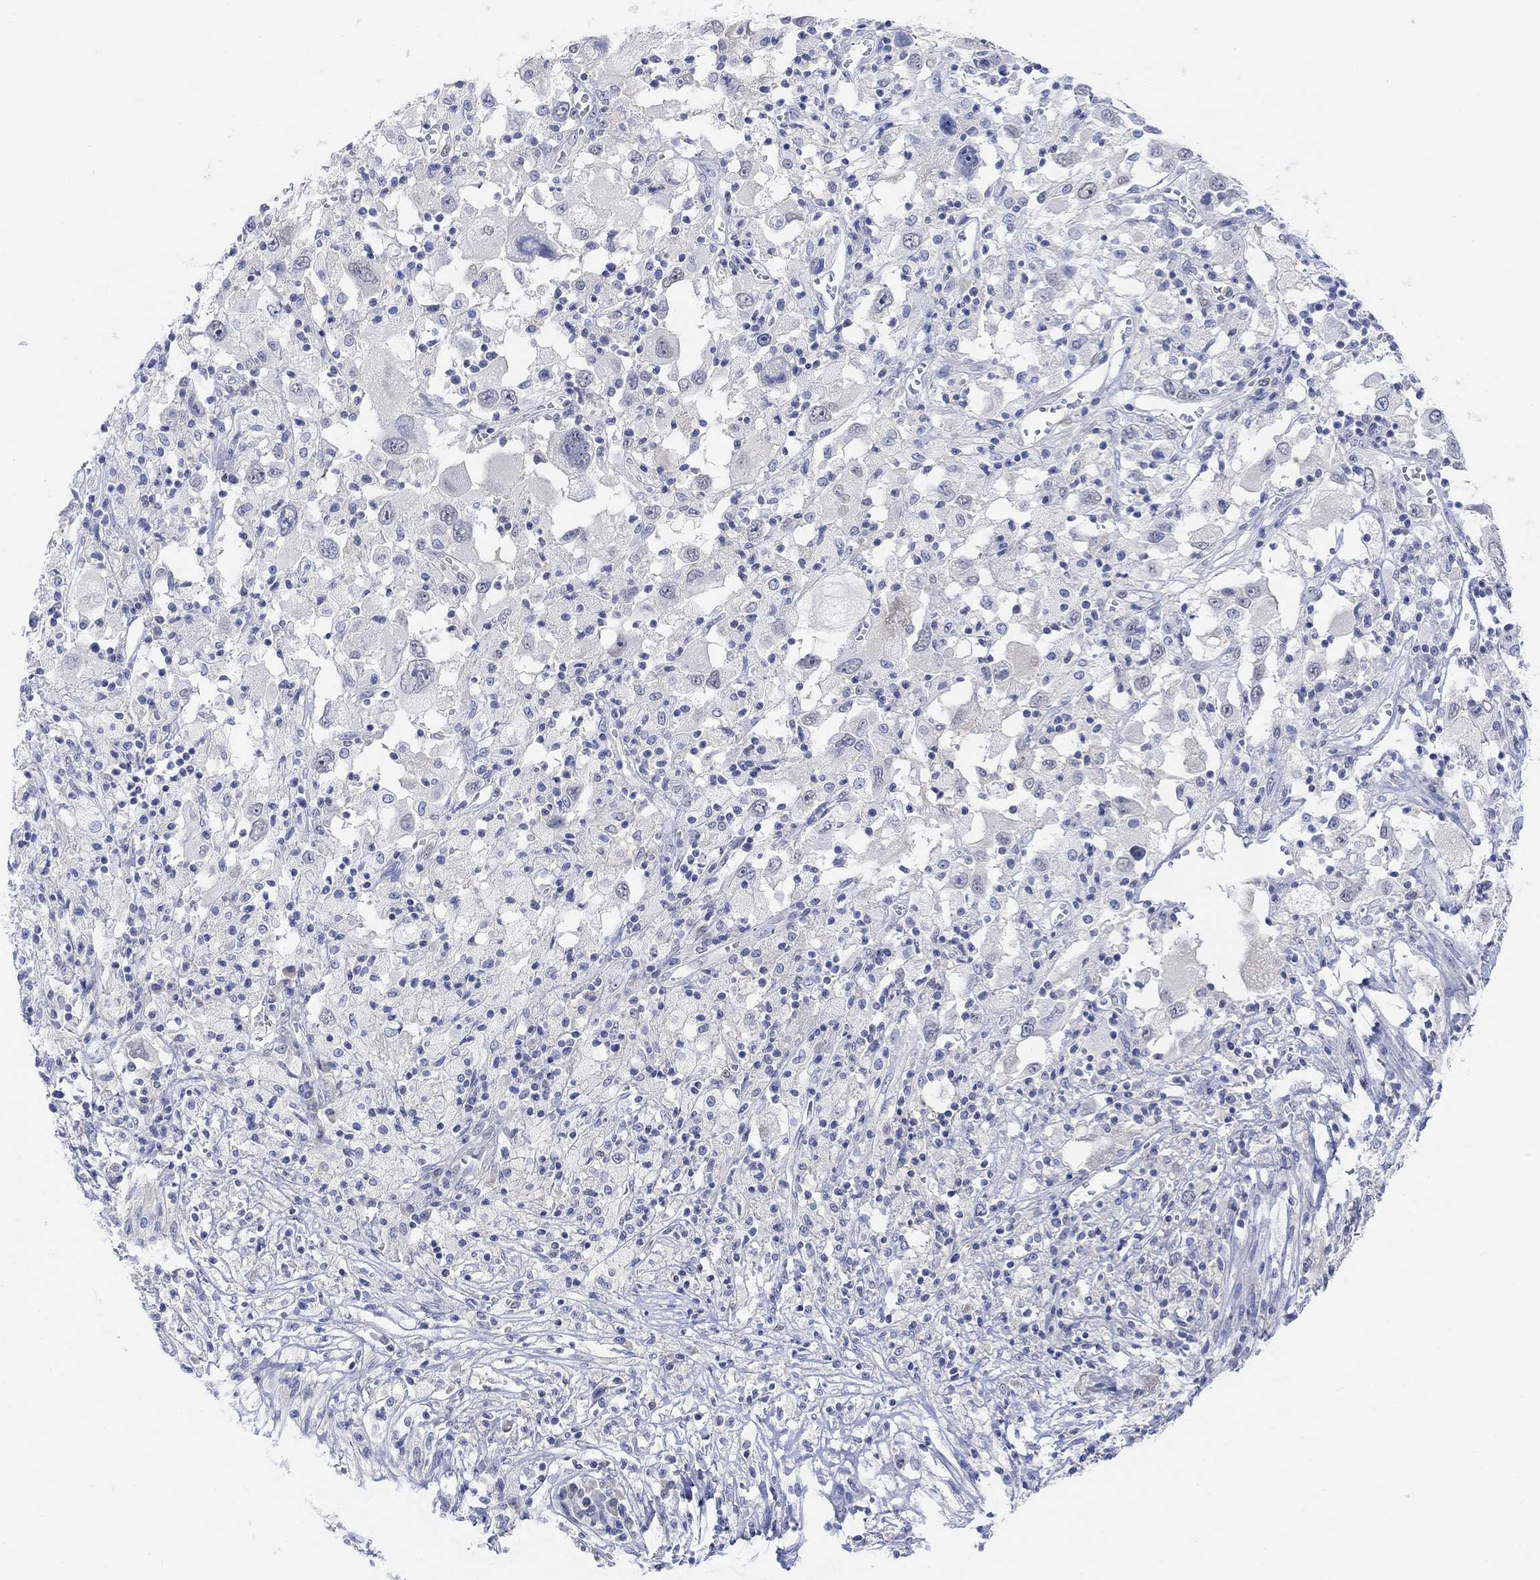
{"staining": {"intensity": "negative", "quantity": "none", "location": "none"}, "tissue": "melanoma", "cell_type": "Tumor cells", "image_type": "cancer", "snomed": [{"axis": "morphology", "description": "Malignant melanoma, Metastatic site"}, {"axis": "topography", "description": "Soft tissue"}], "caption": "The micrograph shows no significant positivity in tumor cells of melanoma.", "gene": "RIMS1", "patient": {"sex": "male", "age": 50}}